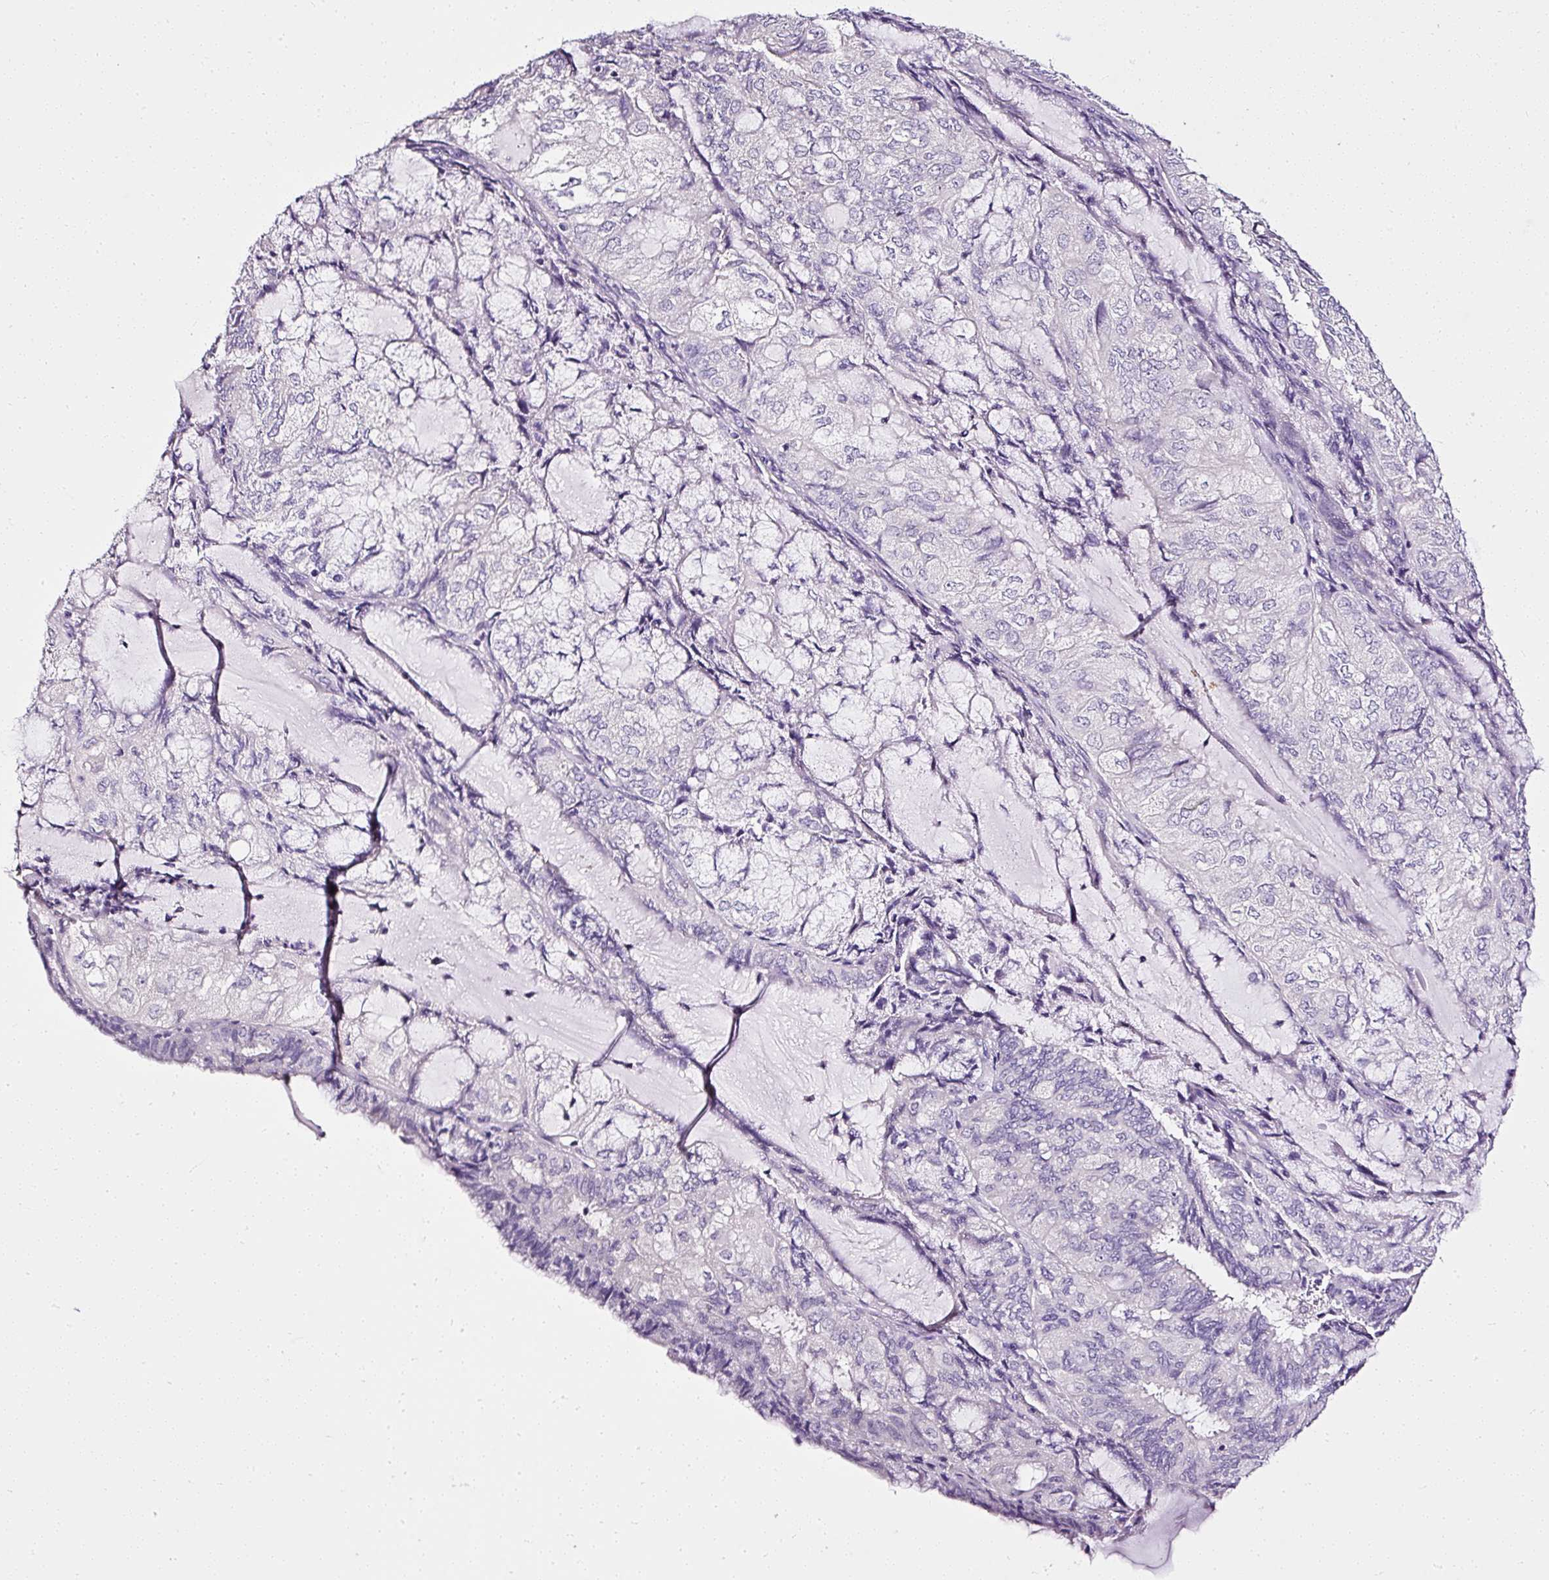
{"staining": {"intensity": "negative", "quantity": "none", "location": "none"}, "tissue": "endometrial cancer", "cell_type": "Tumor cells", "image_type": "cancer", "snomed": [{"axis": "morphology", "description": "Adenocarcinoma, NOS"}, {"axis": "topography", "description": "Endometrium"}], "caption": "Immunohistochemistry (IHC) of endometrial adenocarcinoma displays no expression in tumor cells.", "gene": "ATP2A1", "patient": {"sex": "female", "age": 81}}